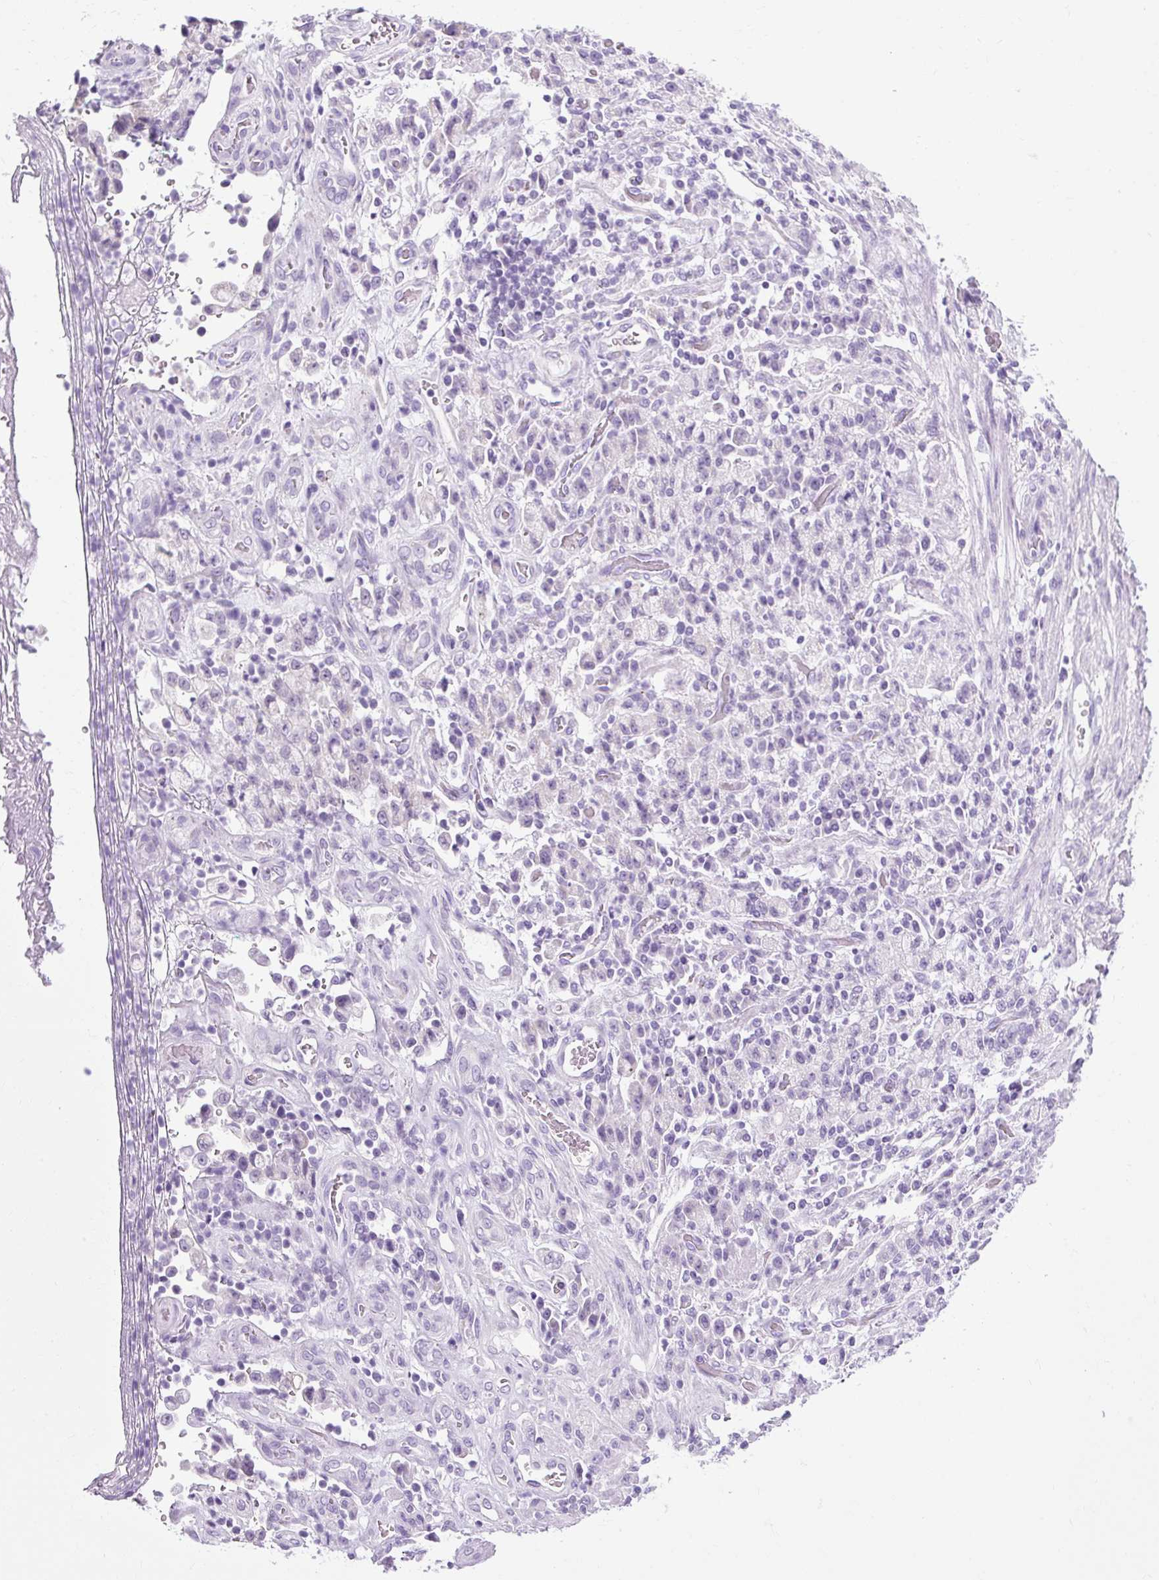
{"staining": {"intensity": "negative", "quantity": "none", "location": "none"}, "tissue": "stomach cancer", "cell_type": "Tumor cells", "image_type": "cancer", "snomed": [{"axis": "morphology", "description": "Adenocarcinoma, NOS"}, {"axis": "topography", "description": "Stomach"}], "caption": "Tumor cells show no significant protein staining in stomach adenocarcinoma.", "gene": "B3GNT4", "patient": {"sex": "male", "age": 77}}